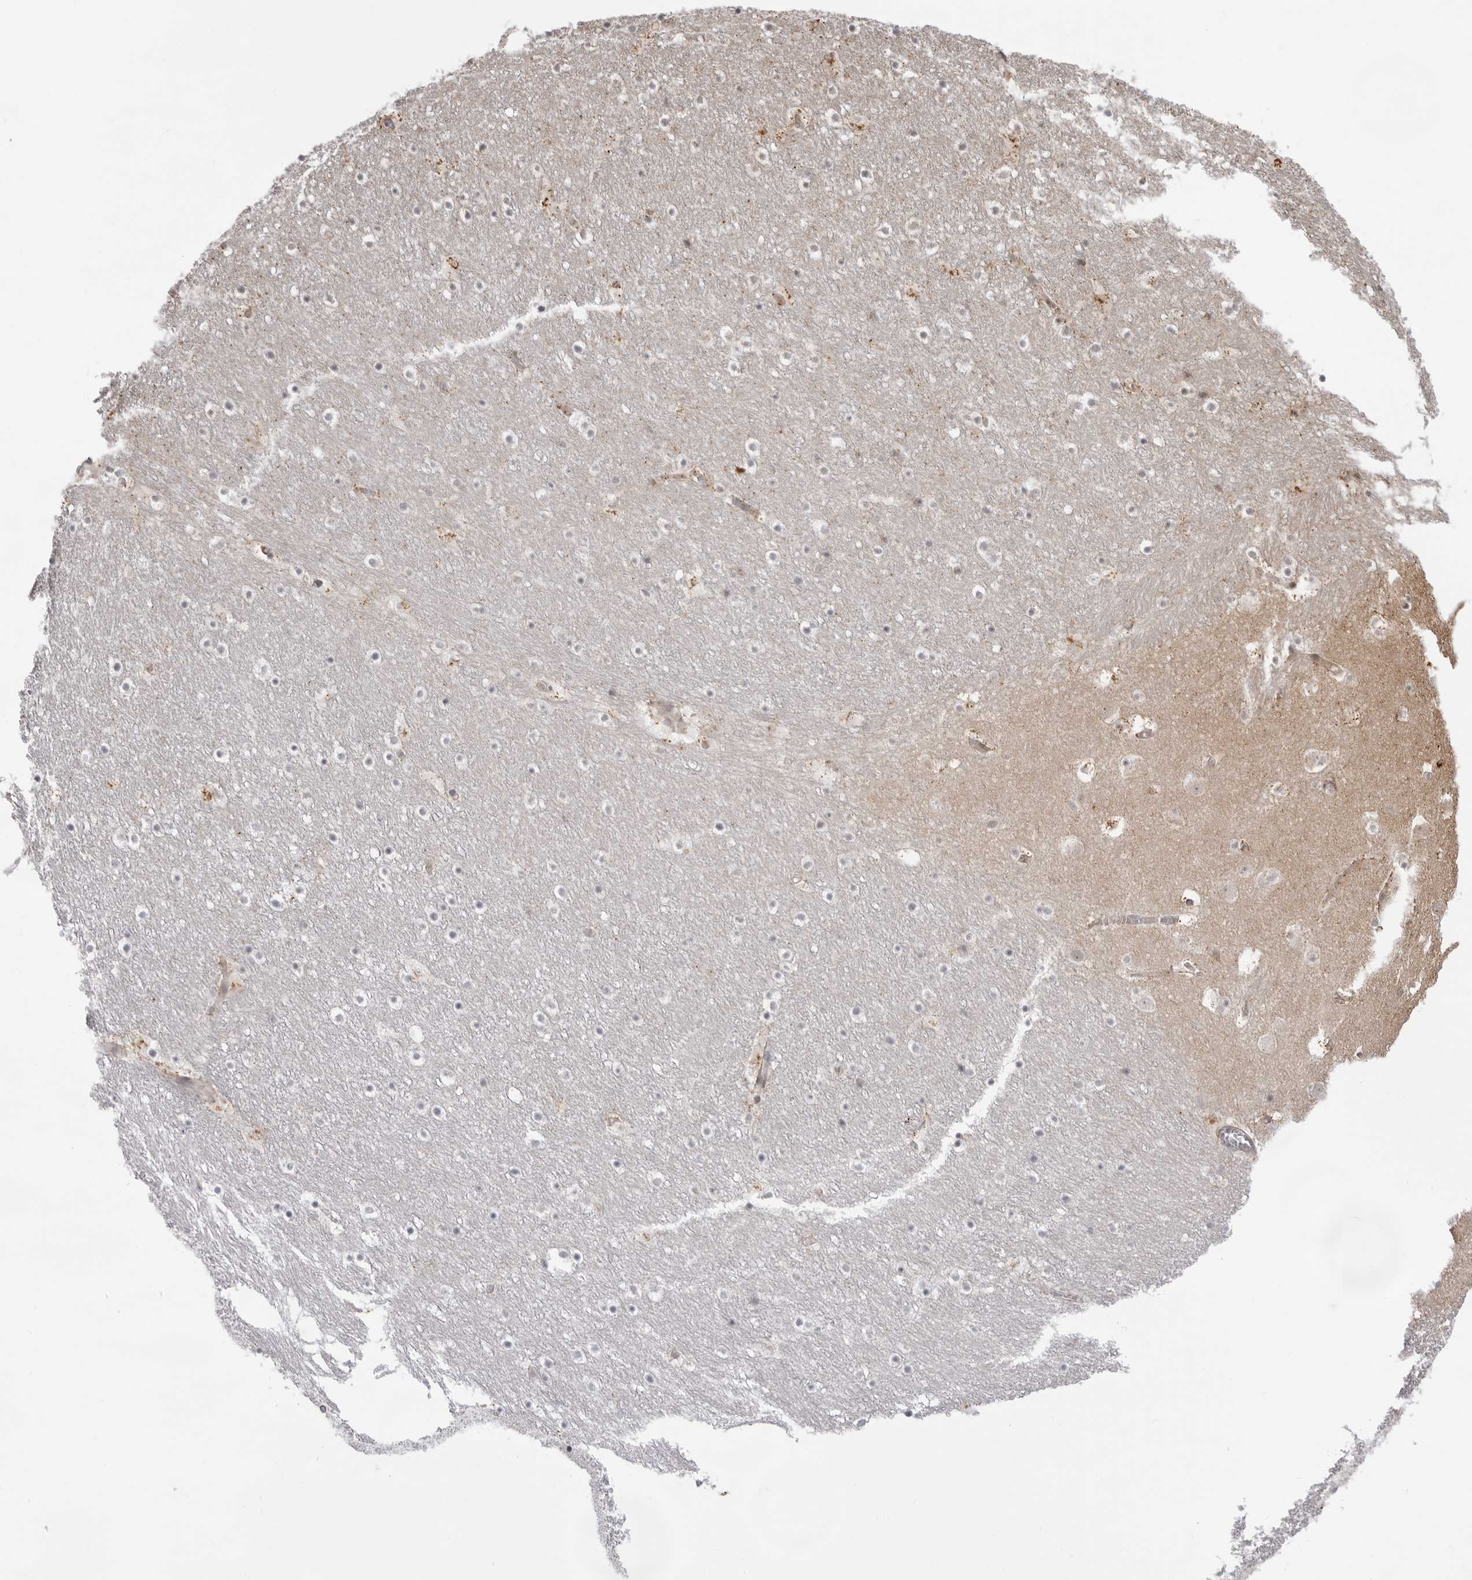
{"staining": {"intensity": "weak", "quantity": "<25%", "location": "cytoplasmic/membranous"}, "tissue": "caudate", "cell_type": "Glial cells", "image_type": "normal", "snomed": [{"axis": "morphology", "description": "Normal tissue, NOS"}, {"axis": "topography", "description": "Lateral ventricle wall"}], "caption": "Histopathology image shows no significant protein staining in glial cells of normal caudate. The staining was performed using DAB to visualize the protein expression in brown, while the nuclei were stained in blue with hematoxylin (Magnification: 20x).", "gene": "ACP6", "patient": {"sex": "male", "age": 45}}